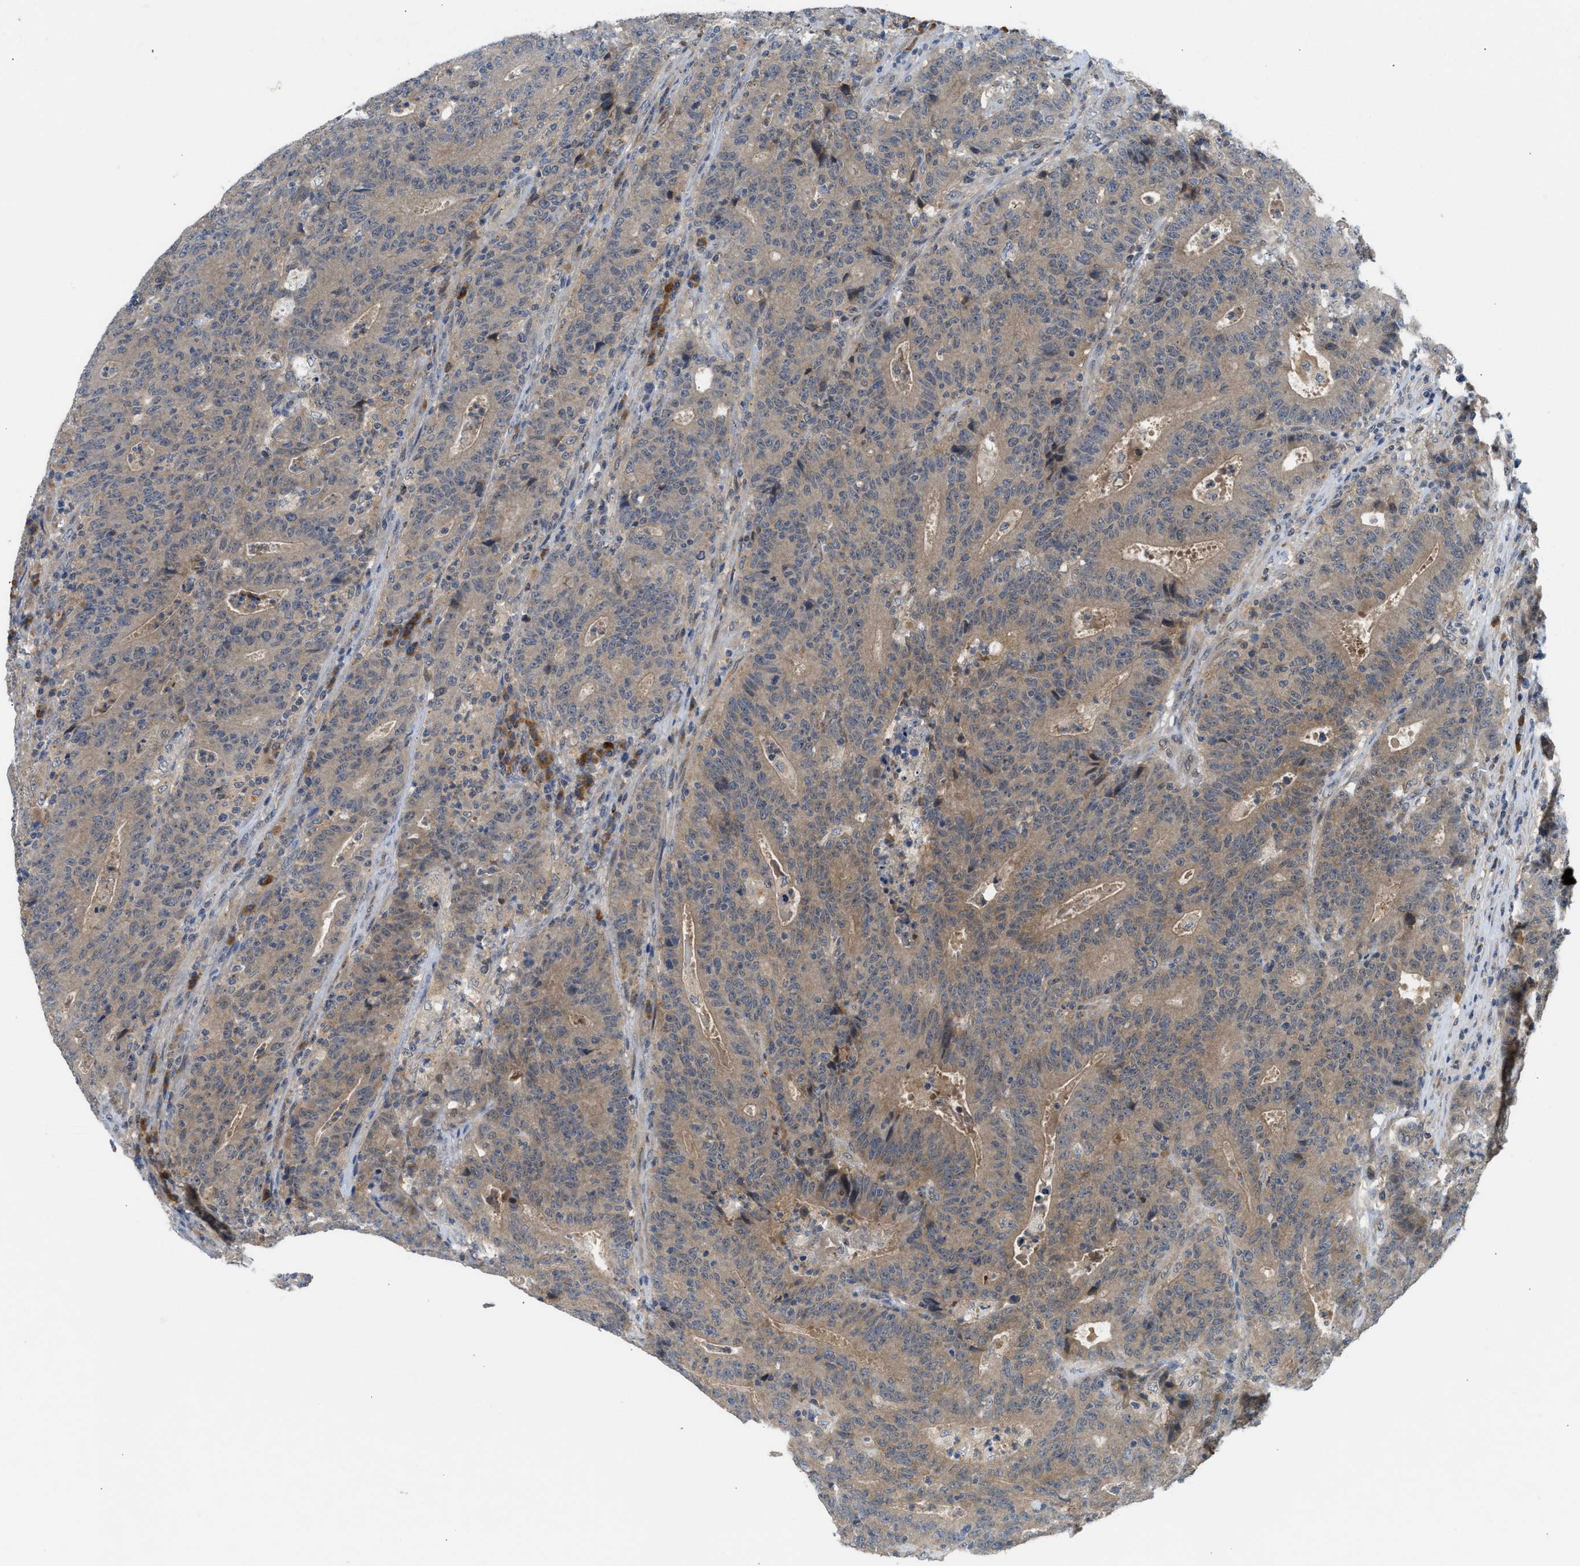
{"staining": {"intensity": "weak", "quantity": ">75%", "location": "cytoplasmic/membranous"}, "tissue": "colorectal cancer", "cell_type": "Tumor cells", "image_type": "cancer", "snomed": [{"axis": "morphology", "description": "Adenocarcinoma, NOS"}, {"axis": "topography", "description": "Colon"}], "caption": "Immunohistochemistry (IHC) of colorectal adenocarcinoma exhibits low levels of weak cytoplasmic/membranous expression in approximately >75% of tumor cells.", "gene": "ZNF251", "patient": {"sex": "female", "age": 75}}